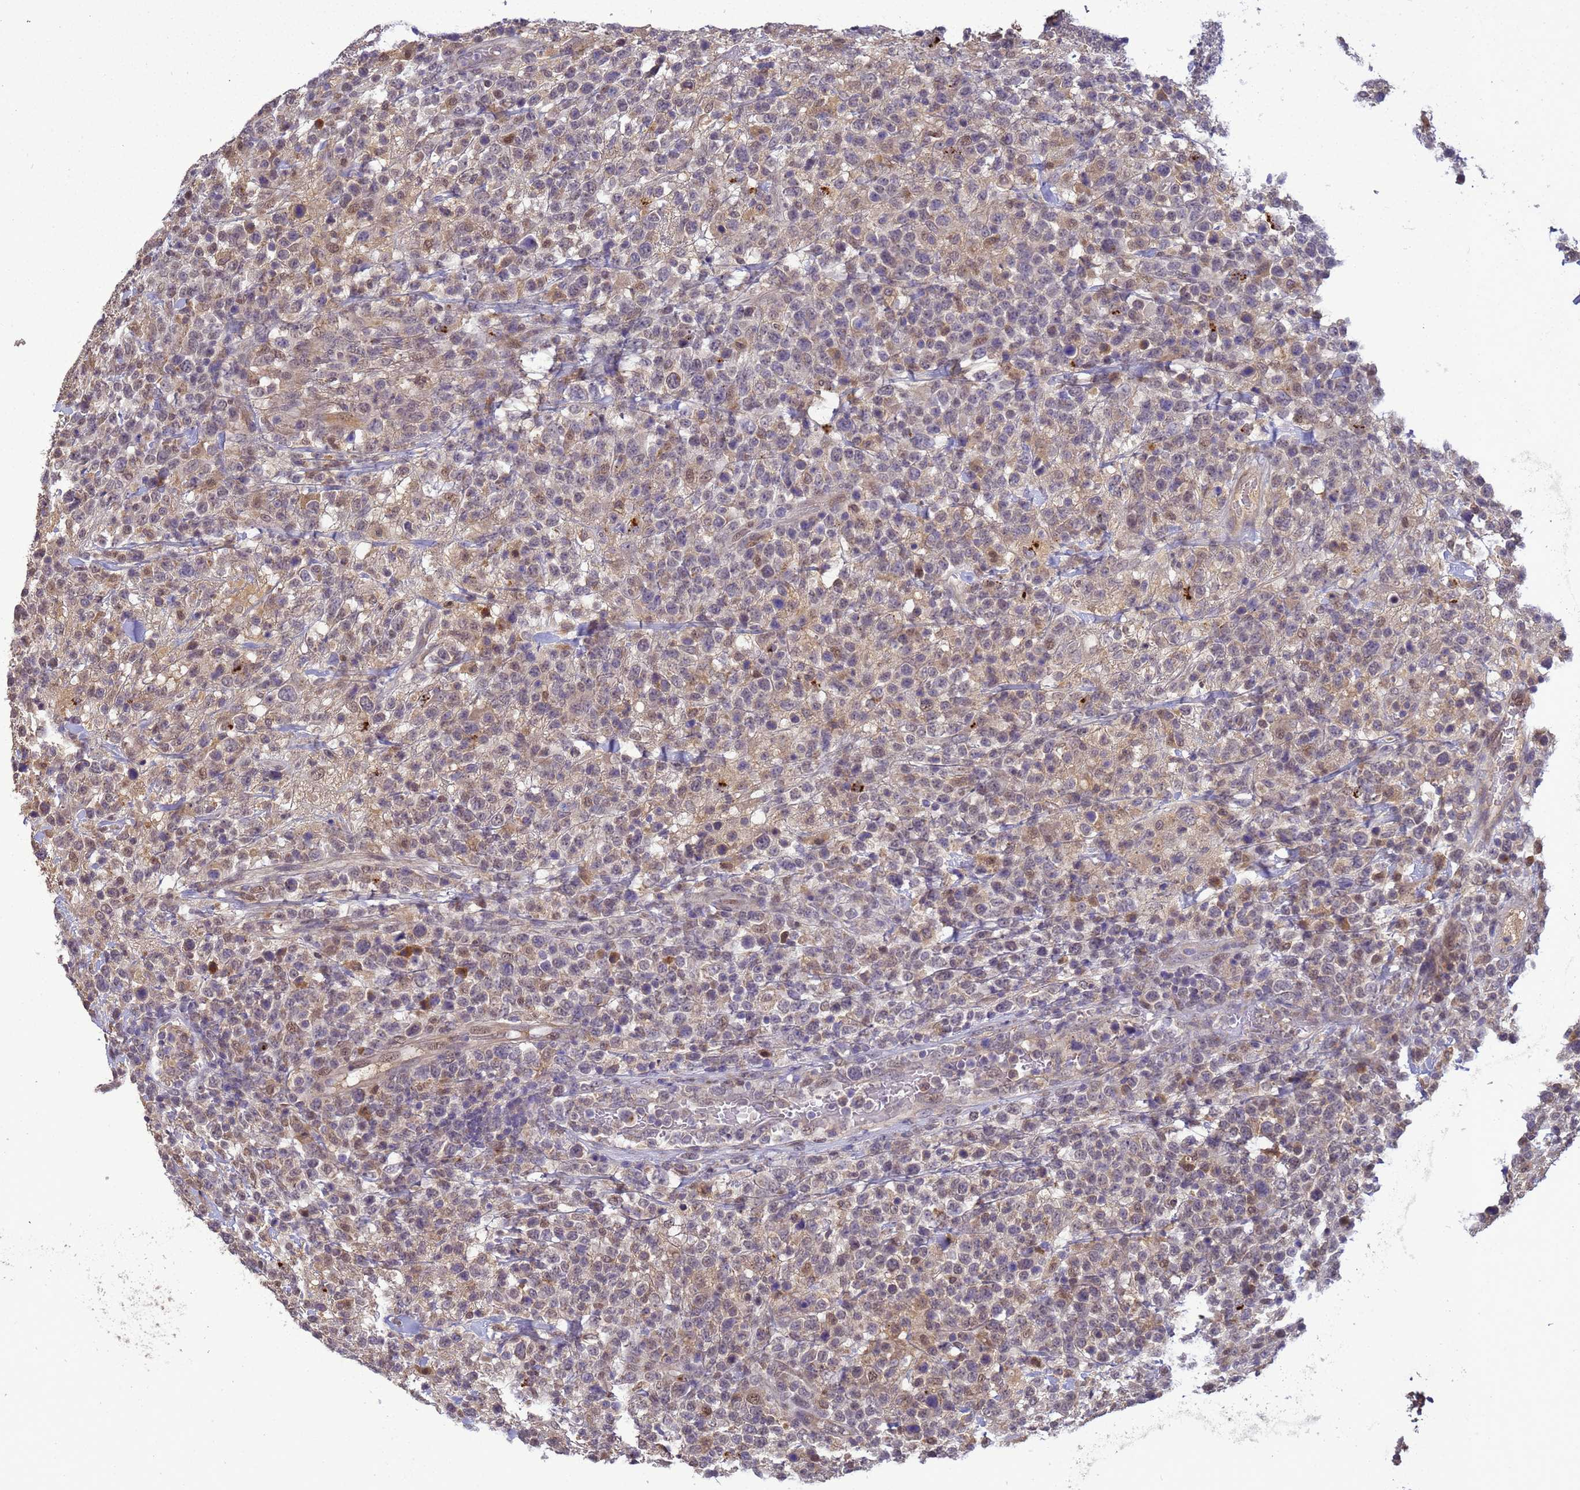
{"staining": {"intensity": "moderate", "quantity": "25%-75%", "location": "cytoplasmic/membranous,nuclear"}, "tissue": "lymphoma", "cell_type": "Tumor cells", "image_type": "cancer", "snomed": [{"axis": "morphology", "description": "Malignant lymphoma, non-Hodgkin's type, High grade"}, {"axis": "topography", "description": "Colon"}], "caption": "Moderate cytoplasmic/membranous and nuclear expression is present in about 25%-75% of tumor cells in high-grade malignant lymphoma, non-Hodgkin's type.", "gene": "TMEM74B", "patient": {"sex": "female", "age": 53}}